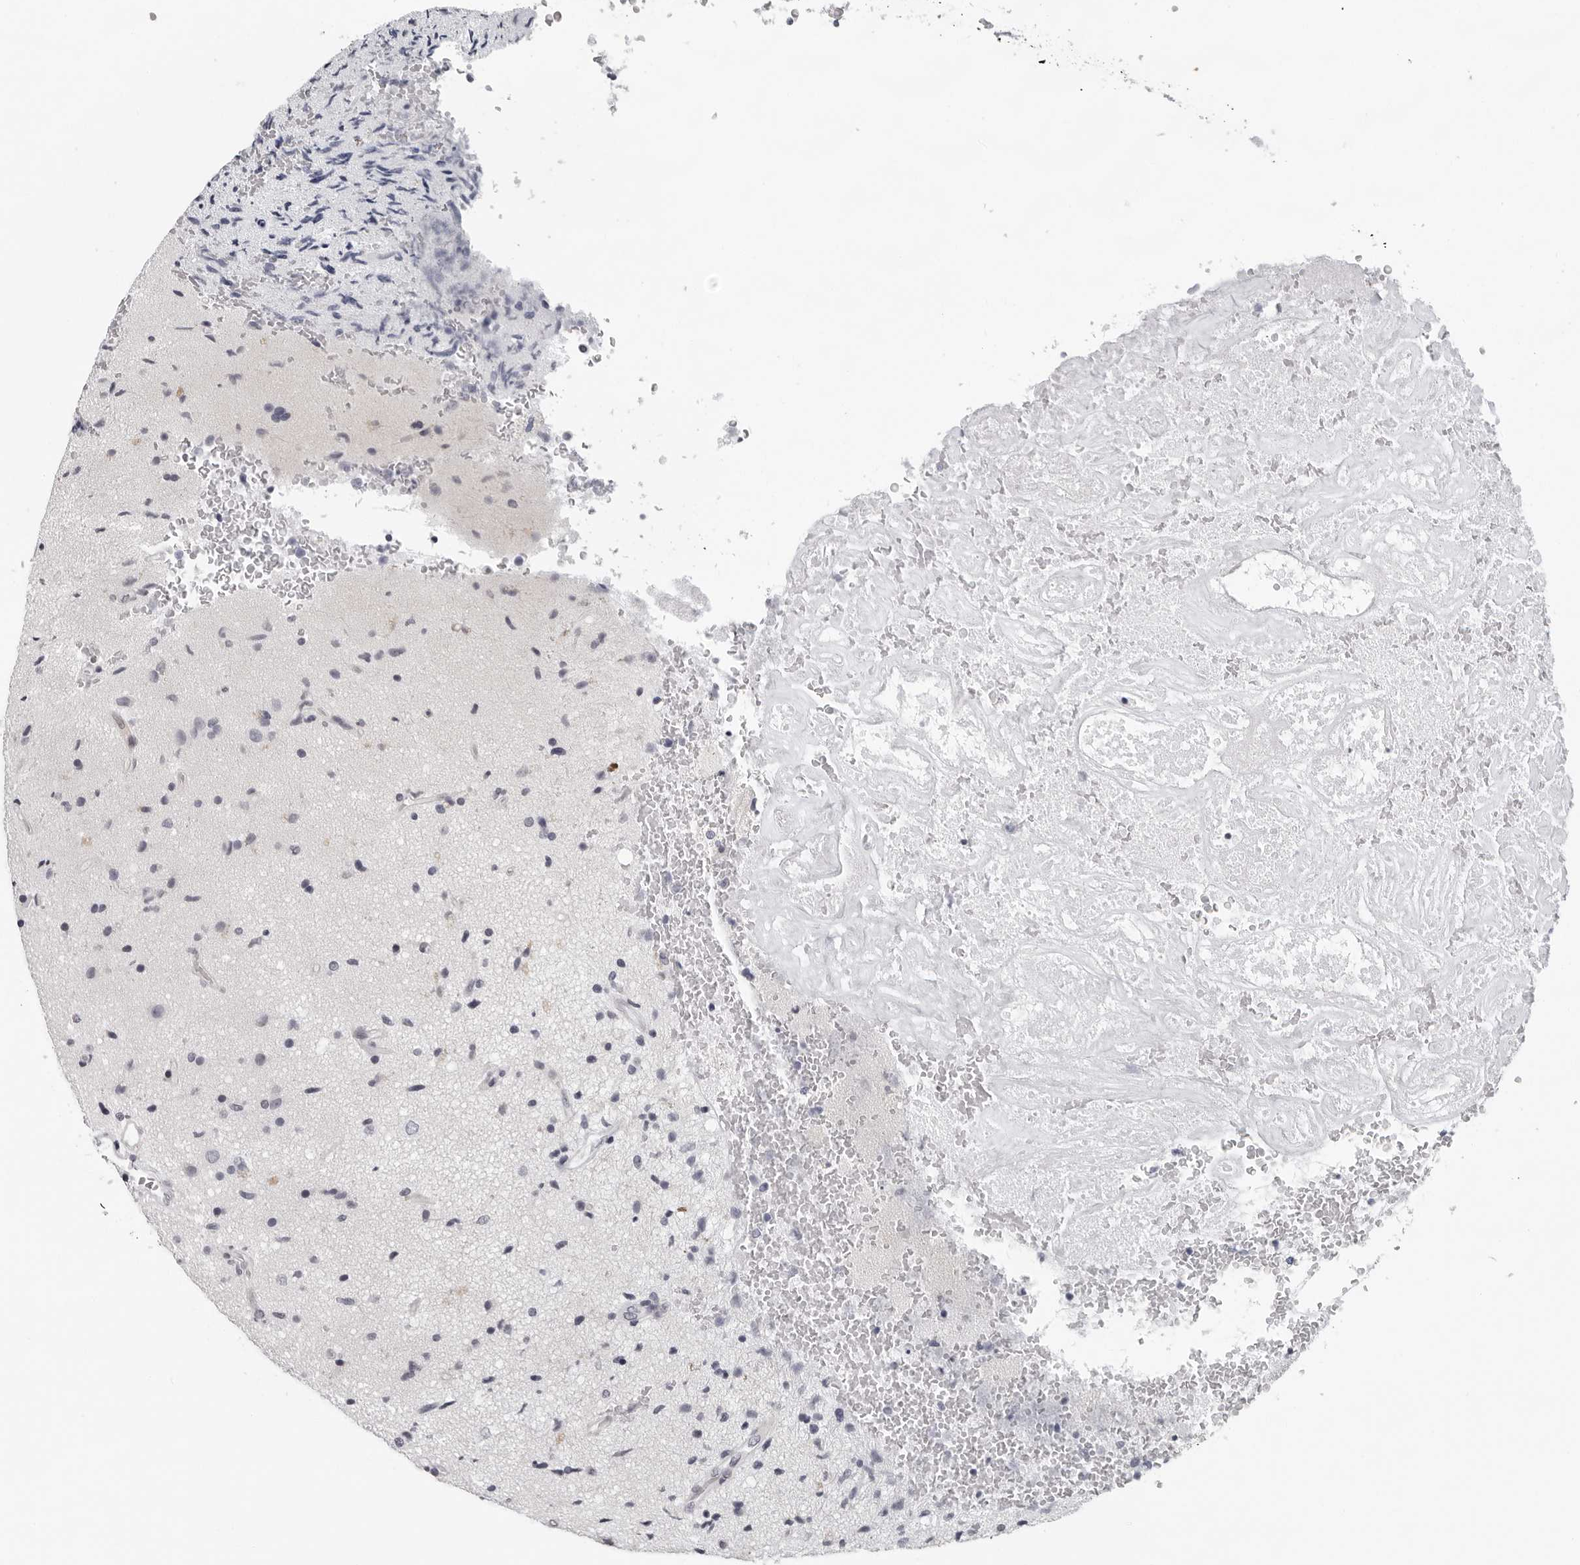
{"staining": {"intensity": "negative", "quantity": "none", "location": "none"}, "tissue": "glioma", "cell_type": "Tumor cells", "image_type": "cancer", "snomed": [{"axis": "morphology", "description": "Glioma, malignant, High grade"}, {"axis": "topography", "description": "Brain"}], "caption": "Protein analysis of glioma shows no significant positivity in tumor cells.", "gene": "CCDC28B", "patient": {"sex": "male", "age": 72}}